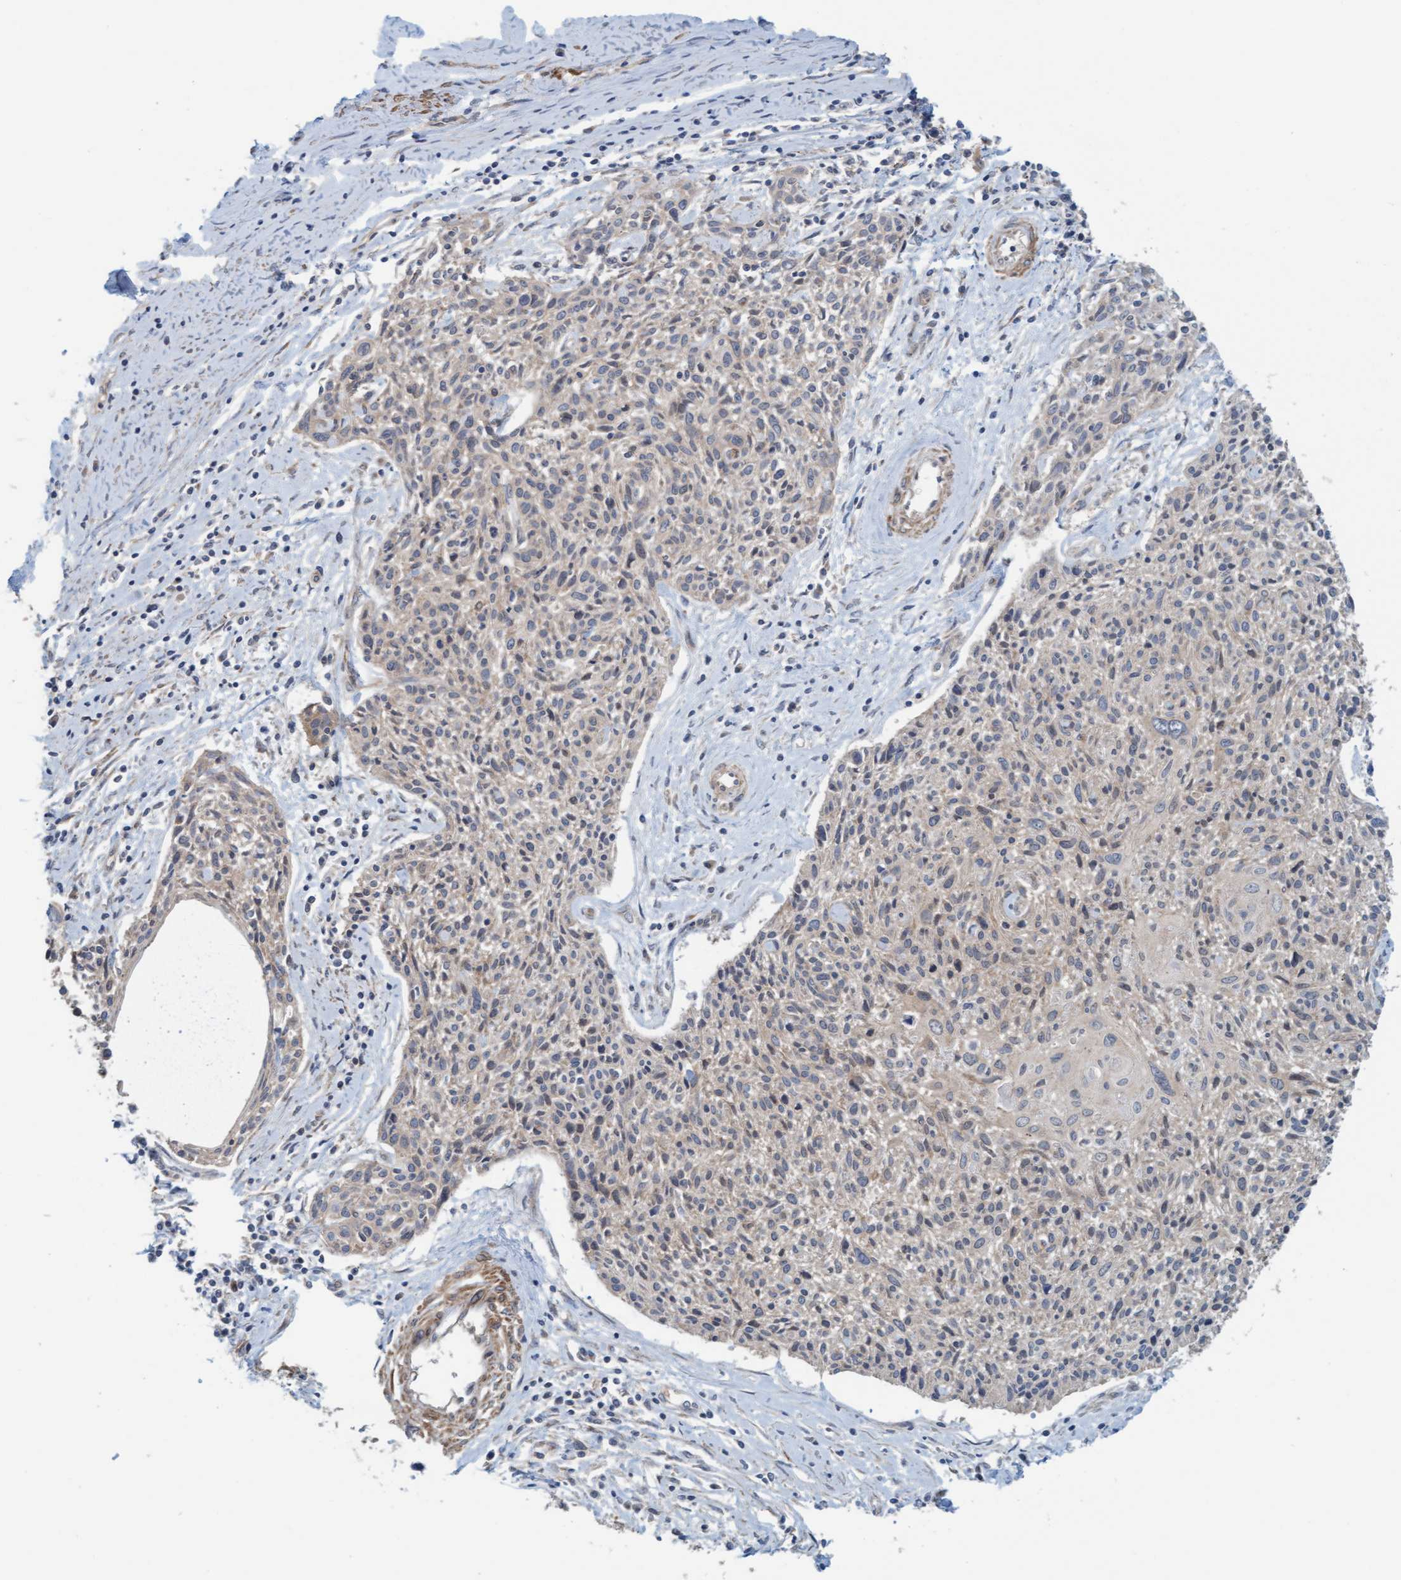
{"staining": {"intensity": "negative", "quantity": "none", "location": "none"}, "tissue": "cervical cancer", "cell_type": "Tumor cells", "image_type": "cancer", "snomed": [{"axis": "morphology", "description": "Squamous cell carcinoma, NOS"}, {"axis": "topography", "description": "Cervix"}], "caption": "Protein analysis of cervical squamous cell carcinoma demonstrates no significant positivity in tumor cells.", "gene": "UBAP1", "patient": {"sex": "female", "age": 51}}